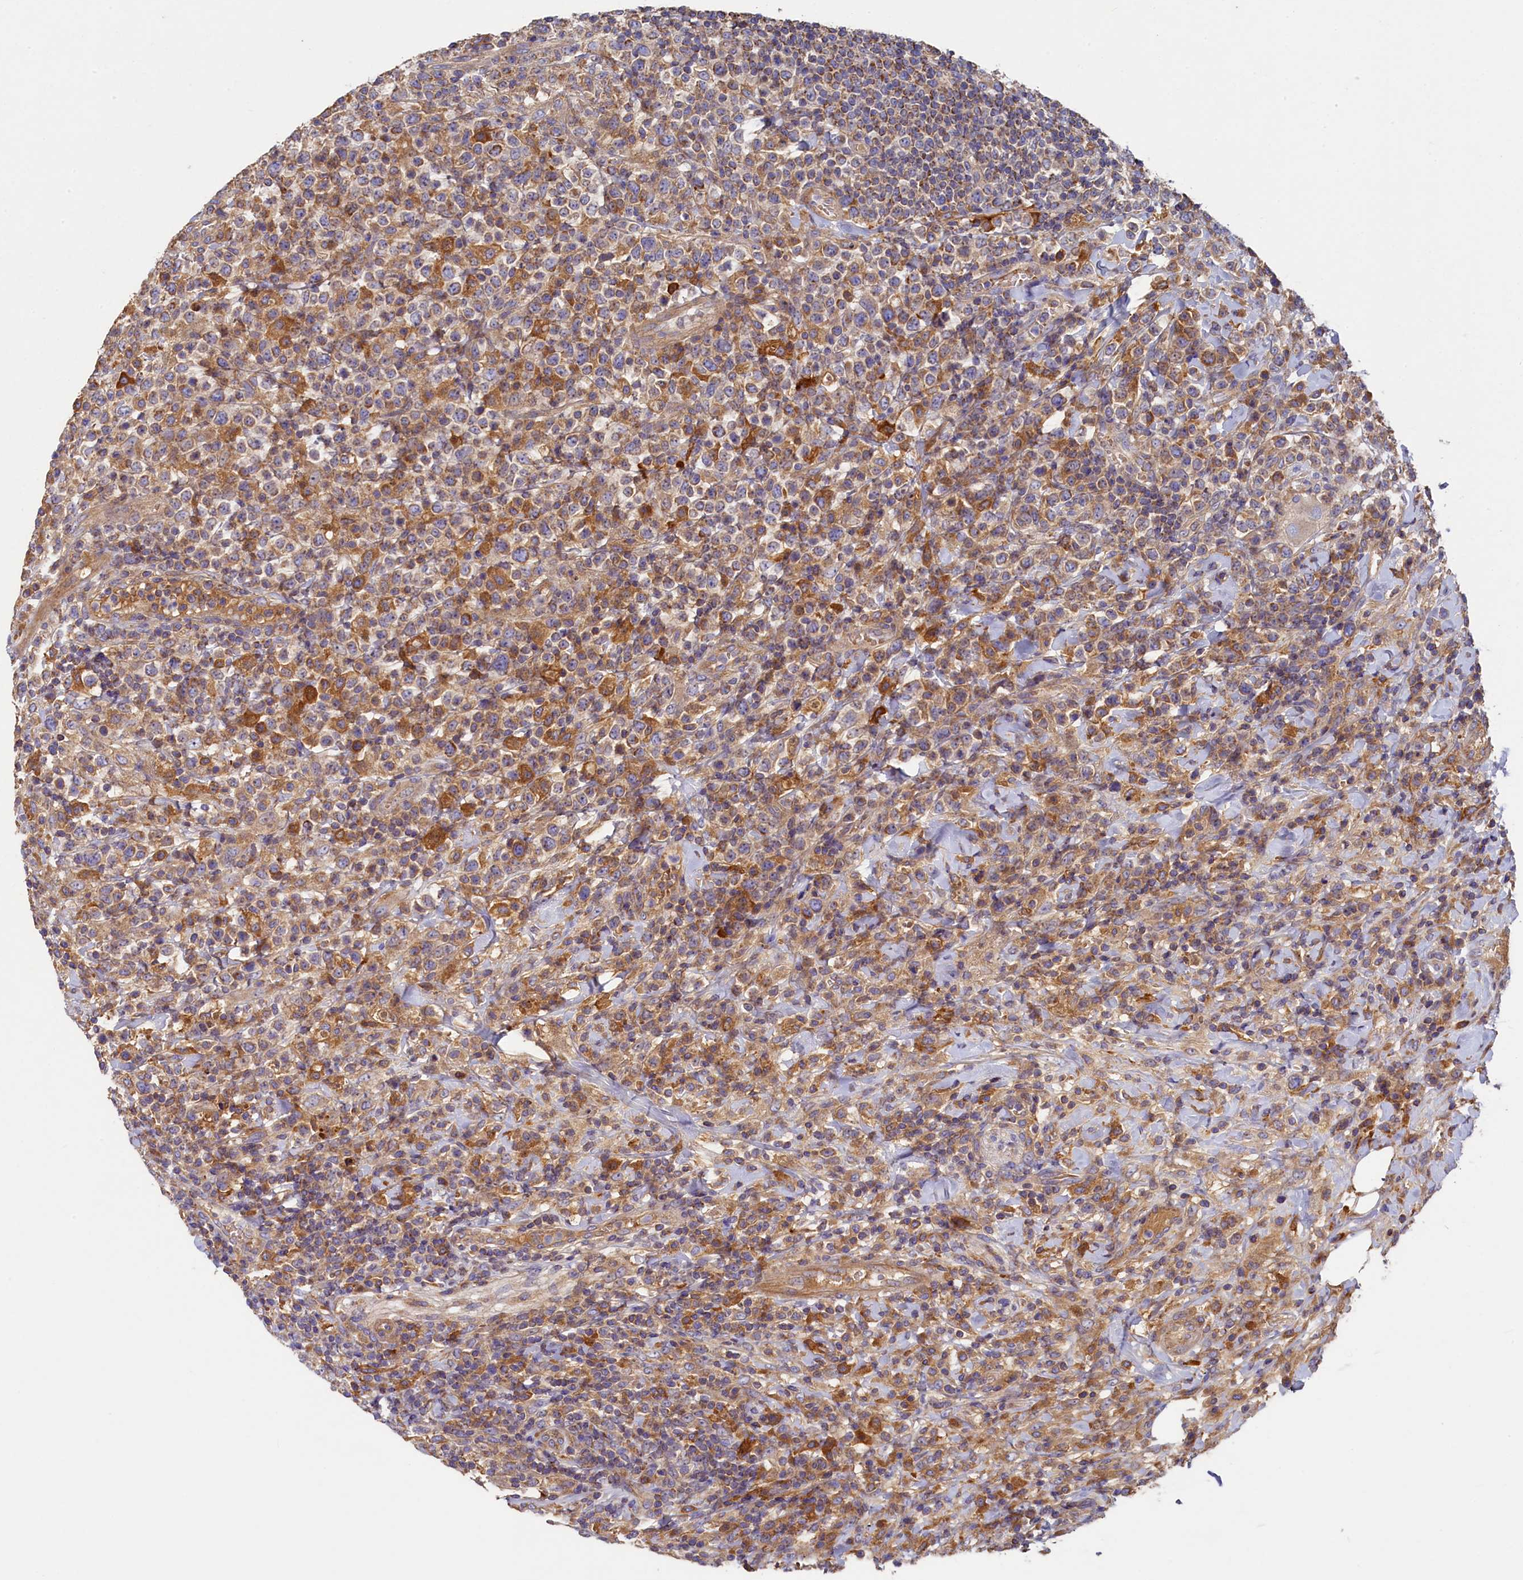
{"staining": {"intensity": "moderate", "quantity": ">75%", "location": "cytoplasmic/membranous"}, "tissue": "lymphoma", "cell_type": "Tumor cells", "image_type": "cancer", "snomed": [{"axis": "morphology", "description": "Malignant lymphoma, non-Hodgkin's type, High grade"}, {"axis": "topography", "description": "Colon"}], "caption": "IHC of human high-grade malignant lymphoma, non-Hodgkin's type demonstrates medium levels of moderate cytoplasmic/membranous staining in about >75% of tumor cells.", "gene": "SEC31B", "patient": {"sex": "female", "age": 53}}